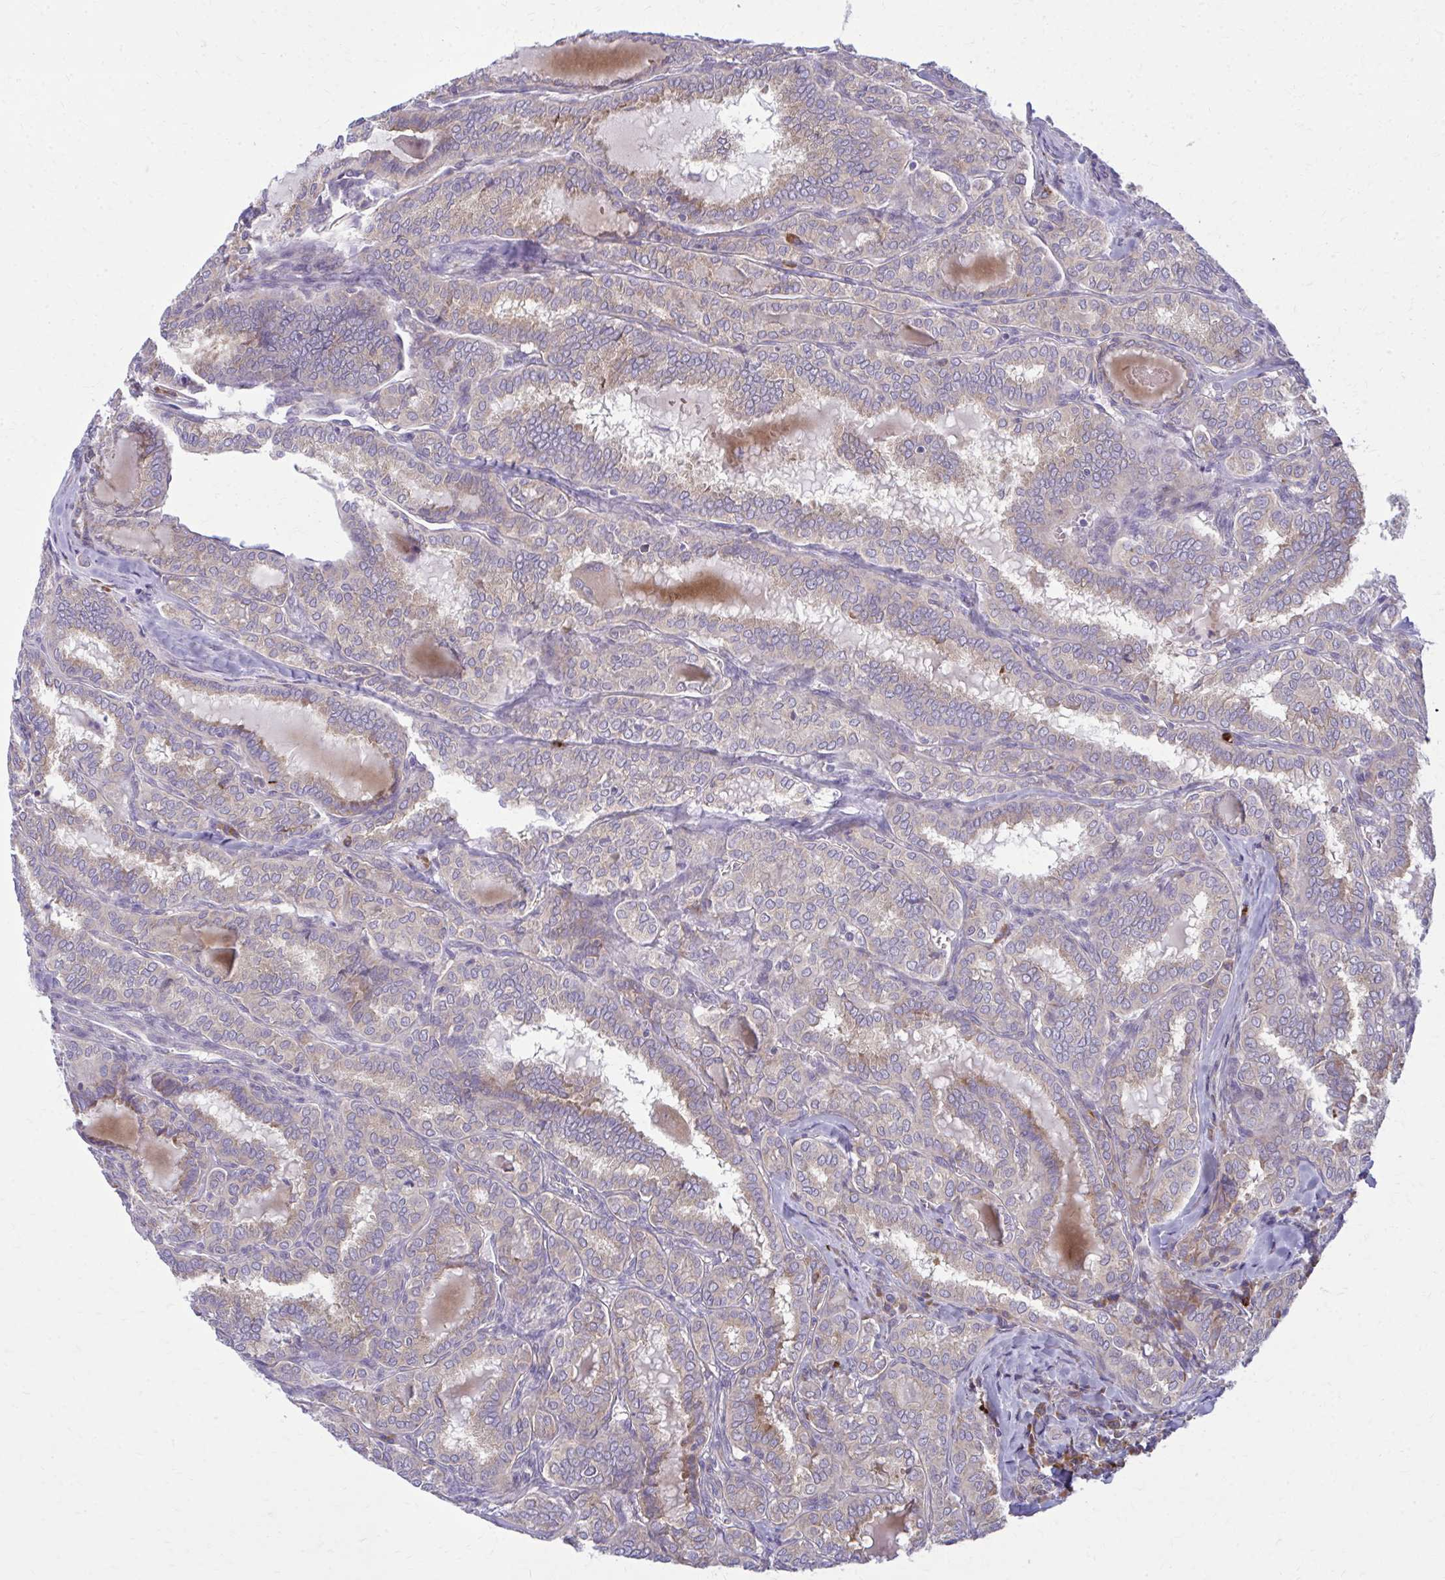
{"staining": {"intensity": "weak", "quantity": "<25%", "location": "cytoplasmic/membranous"}, "tissue": "thyroid cancer", "cell_type": "Tumor cells", "image_type": "cancer", "snomed": [{"axis": "morphology", "description": "Papillary adenocarcinoma, NOS"}, {"axis": "topography", "description": "Thyroid gland"}], "caption": "Immunohistochemical staining of thyroid cancer reveals no significant staining in tumor cells.", "gene": "CEMP1", "patient": {"sex": "female", "age": 30}}